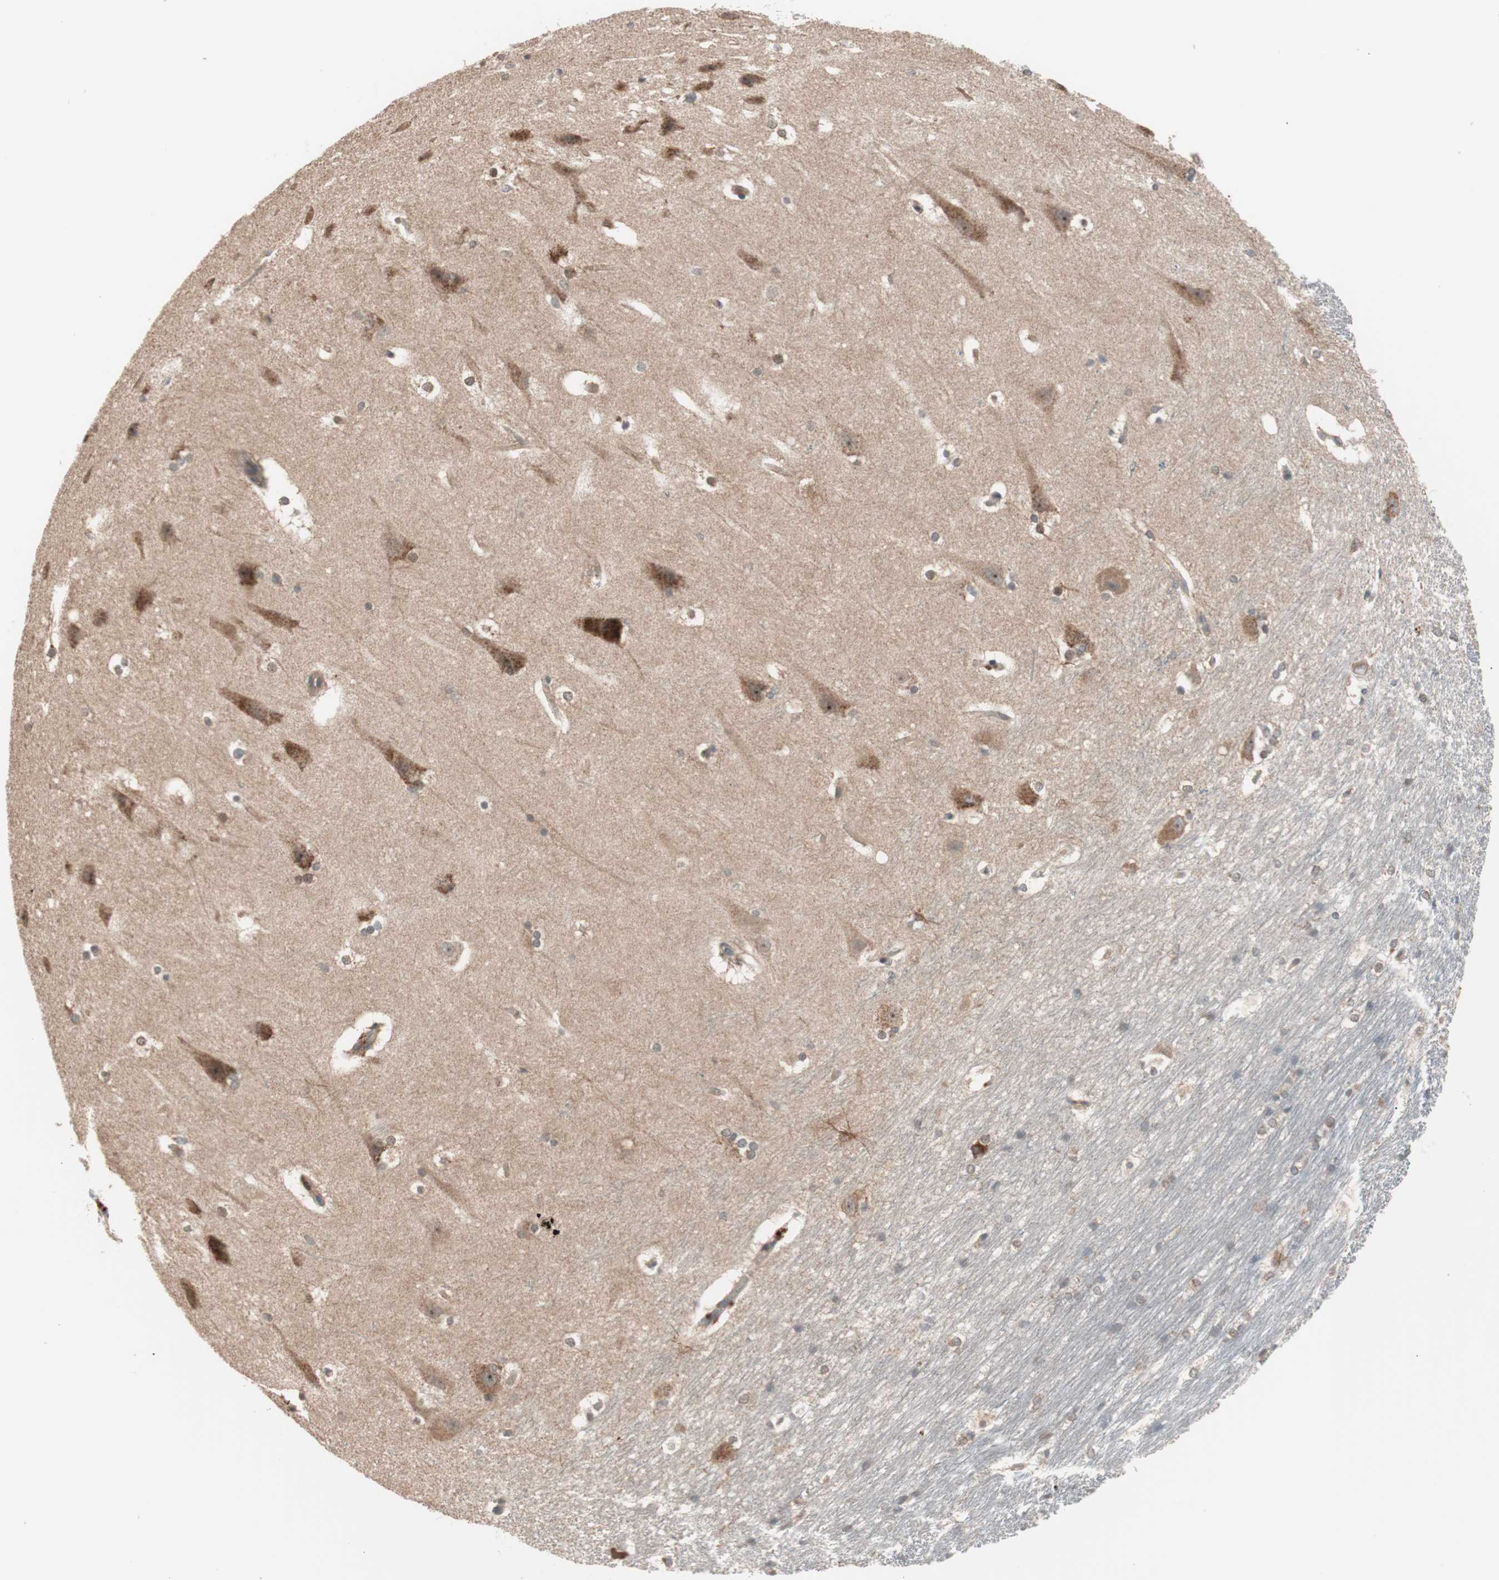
{"staining": {"intensity": "moderate", "quantity": ">75%", "location": "cytoplasmic/membranous"}, "tissue": "hippocampus", "cell_type": "Glial cells", "image_type": "normal", "snomed": [{"axis": "morphology", "description": "Normal tissue, NOS"}, {"axis": "topography", "description": "Hippocampus"}], "caption": "Moderate cytoplasmic/membranous positivity is appreciated in about >75% of glial cells in normal hippocampus. (DAB (3,3'-diaminobenzidine) IHC, brown staining for protein, blue staining for nuclei).", "gene": "FBXO5", "patient": {"sex": "female", "age": 19}}